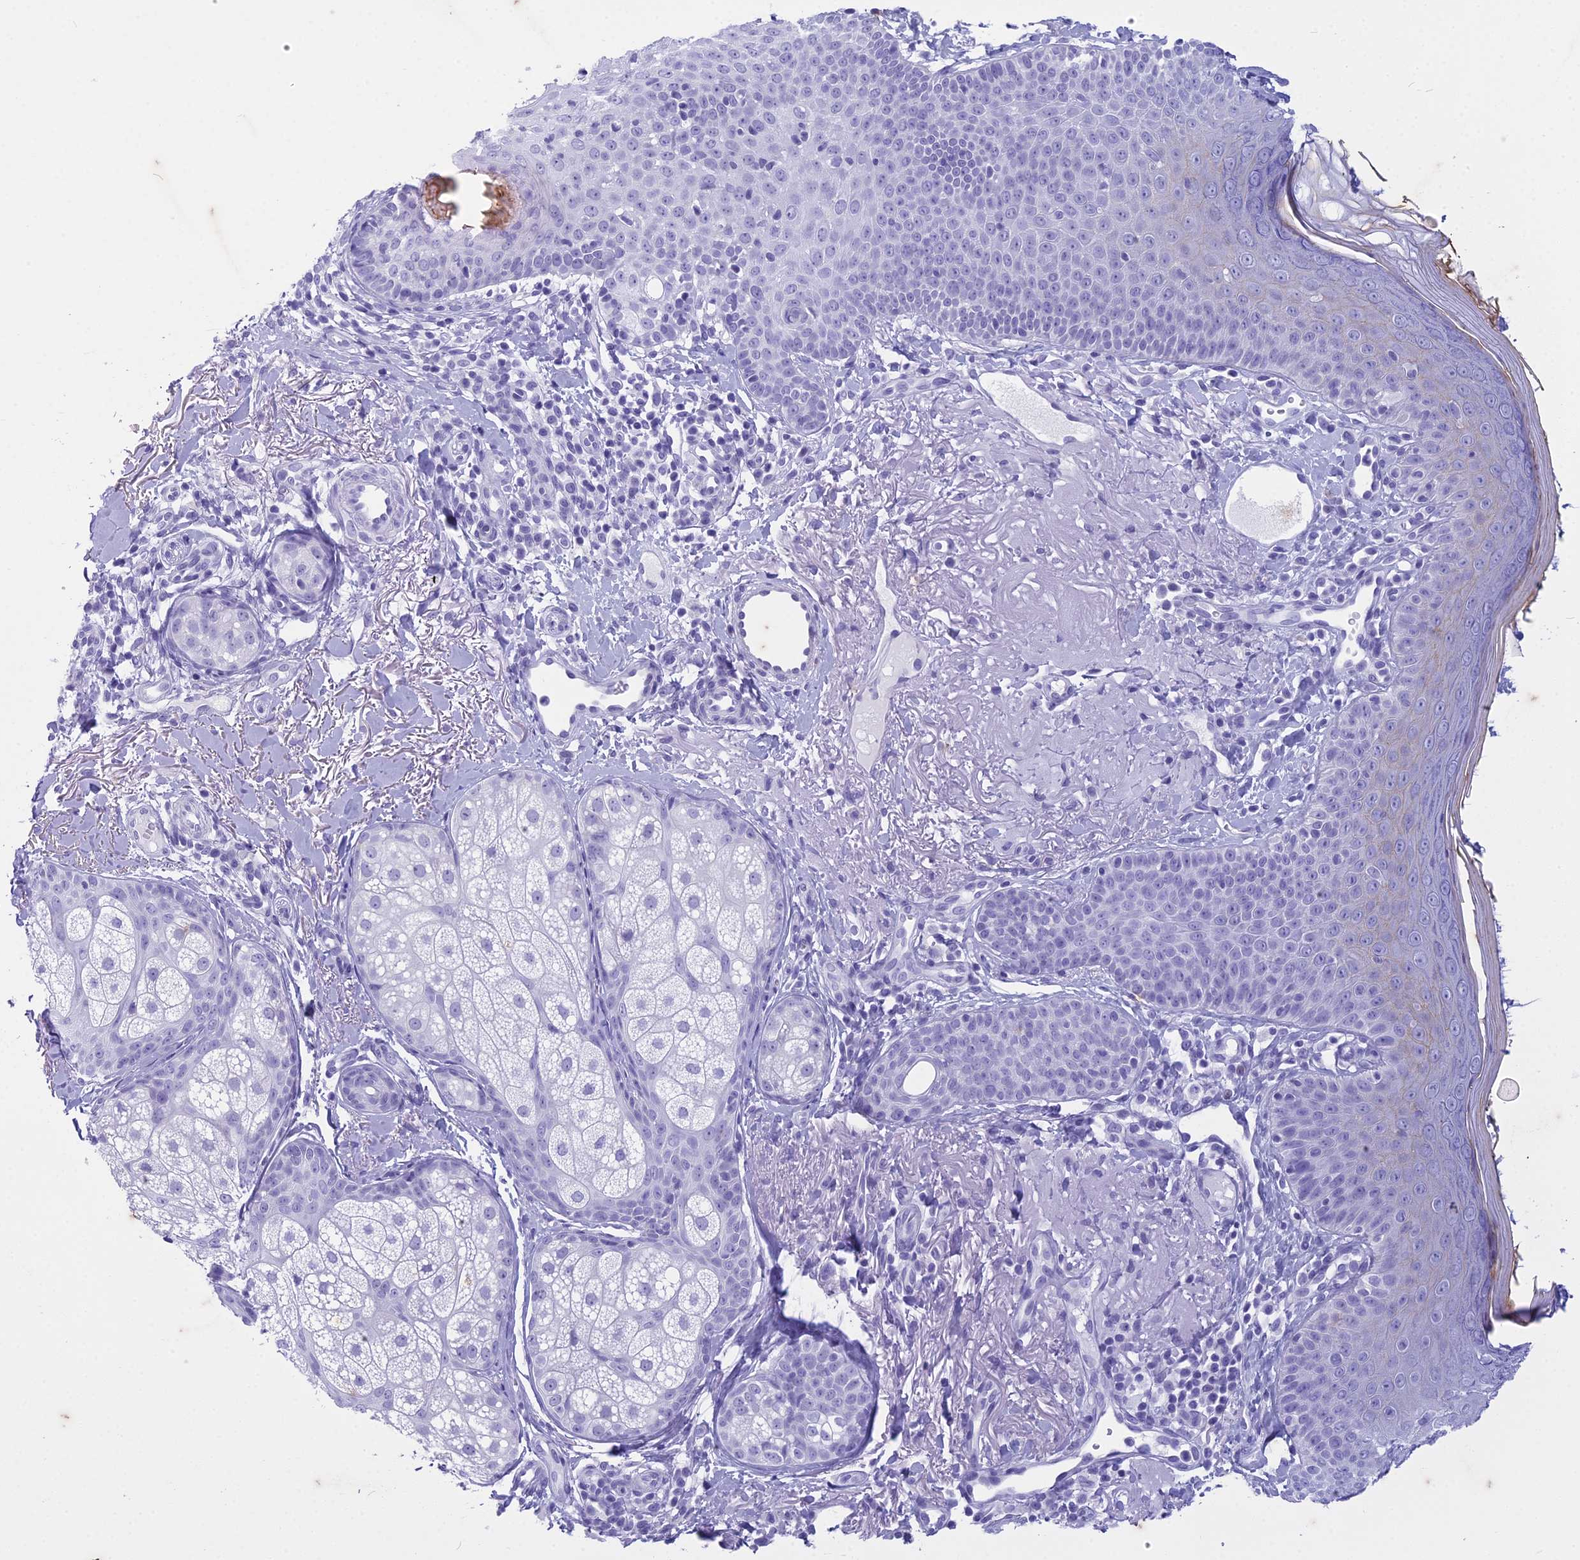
{"staining": {"intensity": "negative", "quantity": "none", "location": "none"}, "tissue": "skin", "cell_type": "Fibroblasts", "image_type": "normal", "snomed": [{"axis": "morphology", "description": "Normal tissue, NOS"}, {"axis": "topography", "description": "Skin"}], "caption": "Fibroblasts show no significant protein positivity in benign skin. (Brightfield microscopy of DAB (3,3'-diaminobenzidine) immunohistochemistry (IHC) at high magnification).", "gene": "HMGB4", "patient": {"sex": "male", "age": 57}}